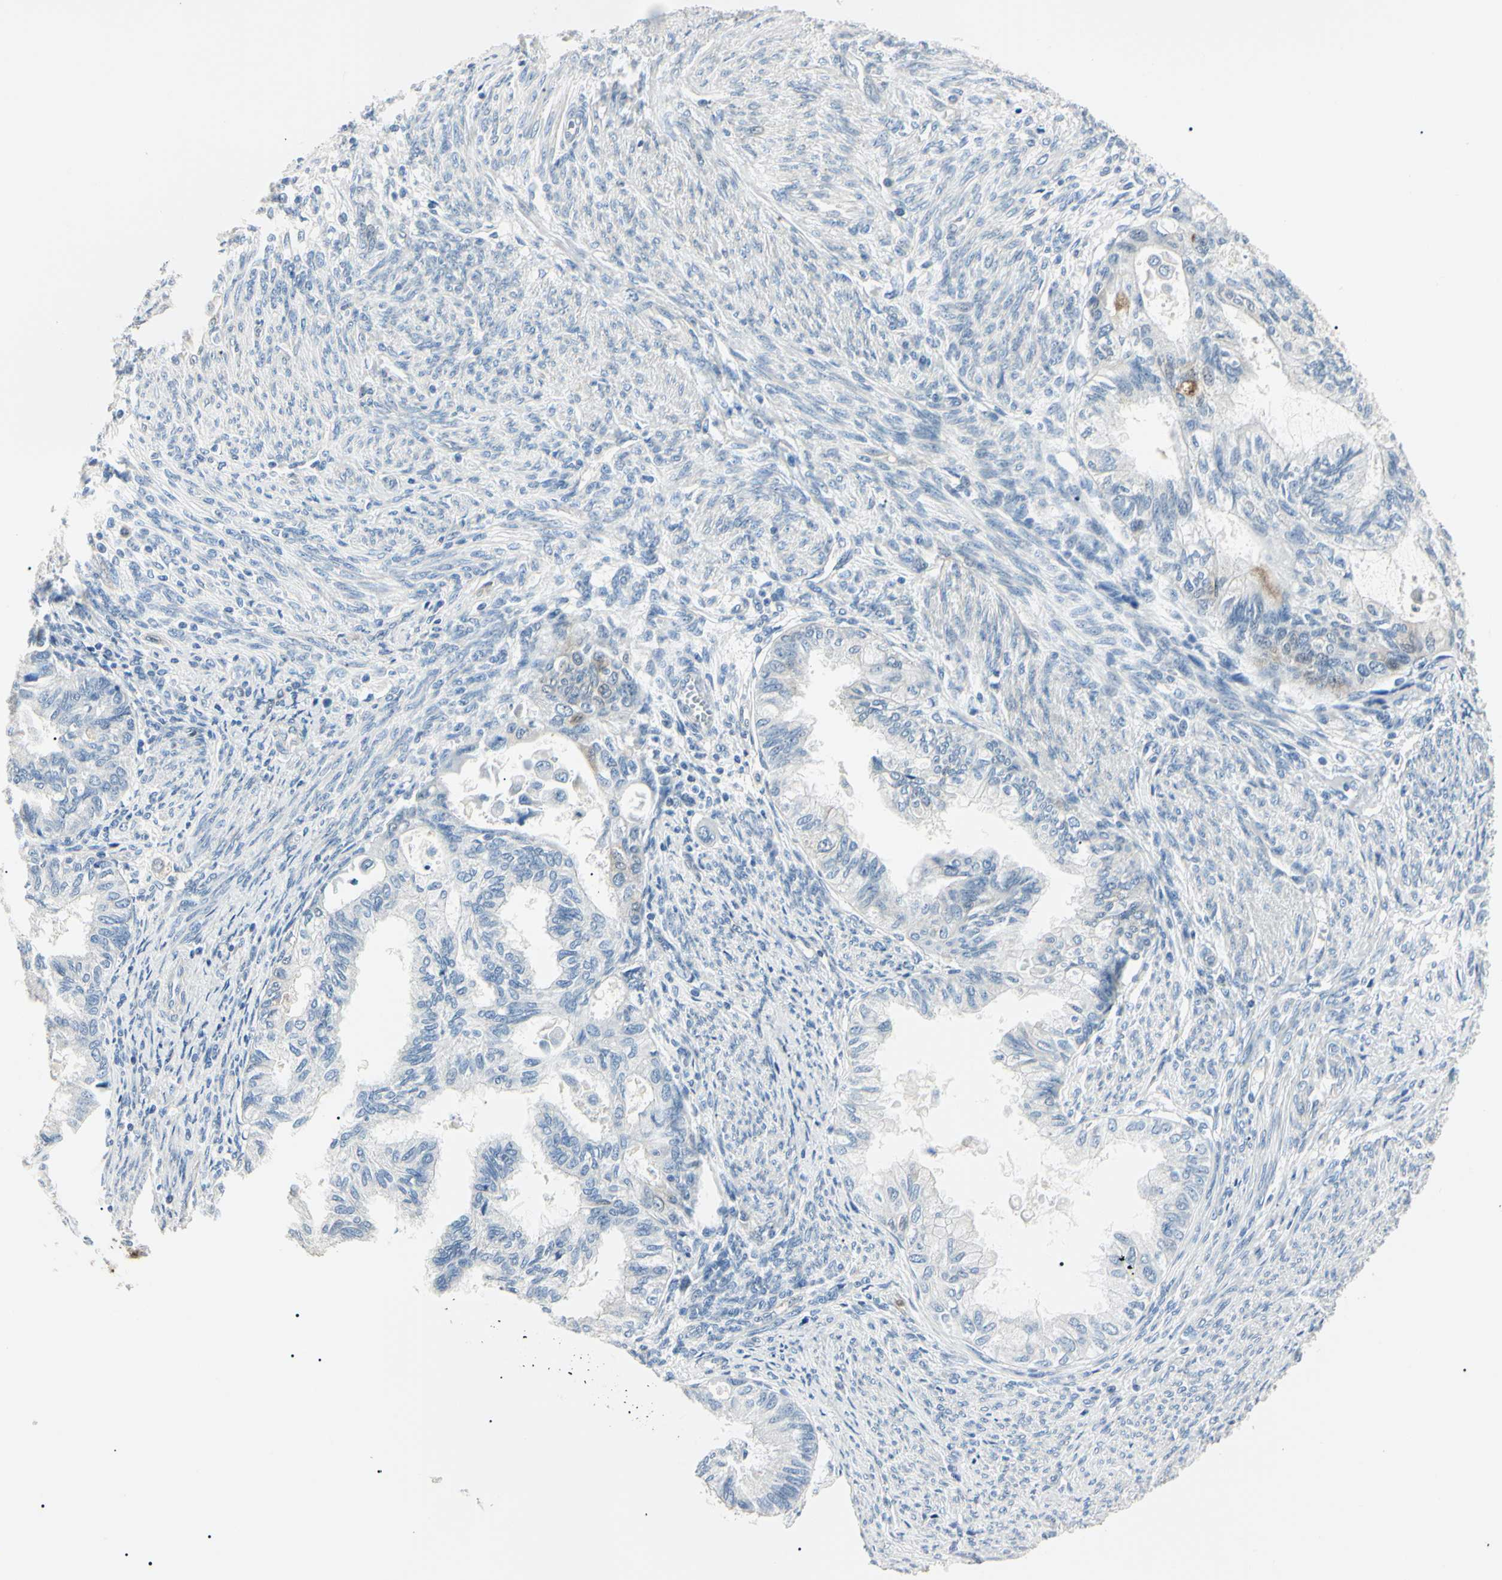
{"staining": {"intensity": "weak", "quantity": "<25%", "location": "cytoplasmic/membranous"}, "tissue": "cervical cancer", "cell_type": "Tumor cells", "image_type": "cancer", "snomed": [{"axis": "morphology", "description": "Normal tissue, NOS"}, {"axis": "morphology", "description": "Adenocarcinoma, NOS"}, {"axis": "topography", "description": "Cervix"}, {"axis": "topography", "description": "Endometrium"}], "caption": "Cervical cancer stained for a protein using immunohistochemistry (IHC) exhibits no expression tumor cells.", "gene": "AKR1C3", "patient": {"sex": "female", "age": 86}}